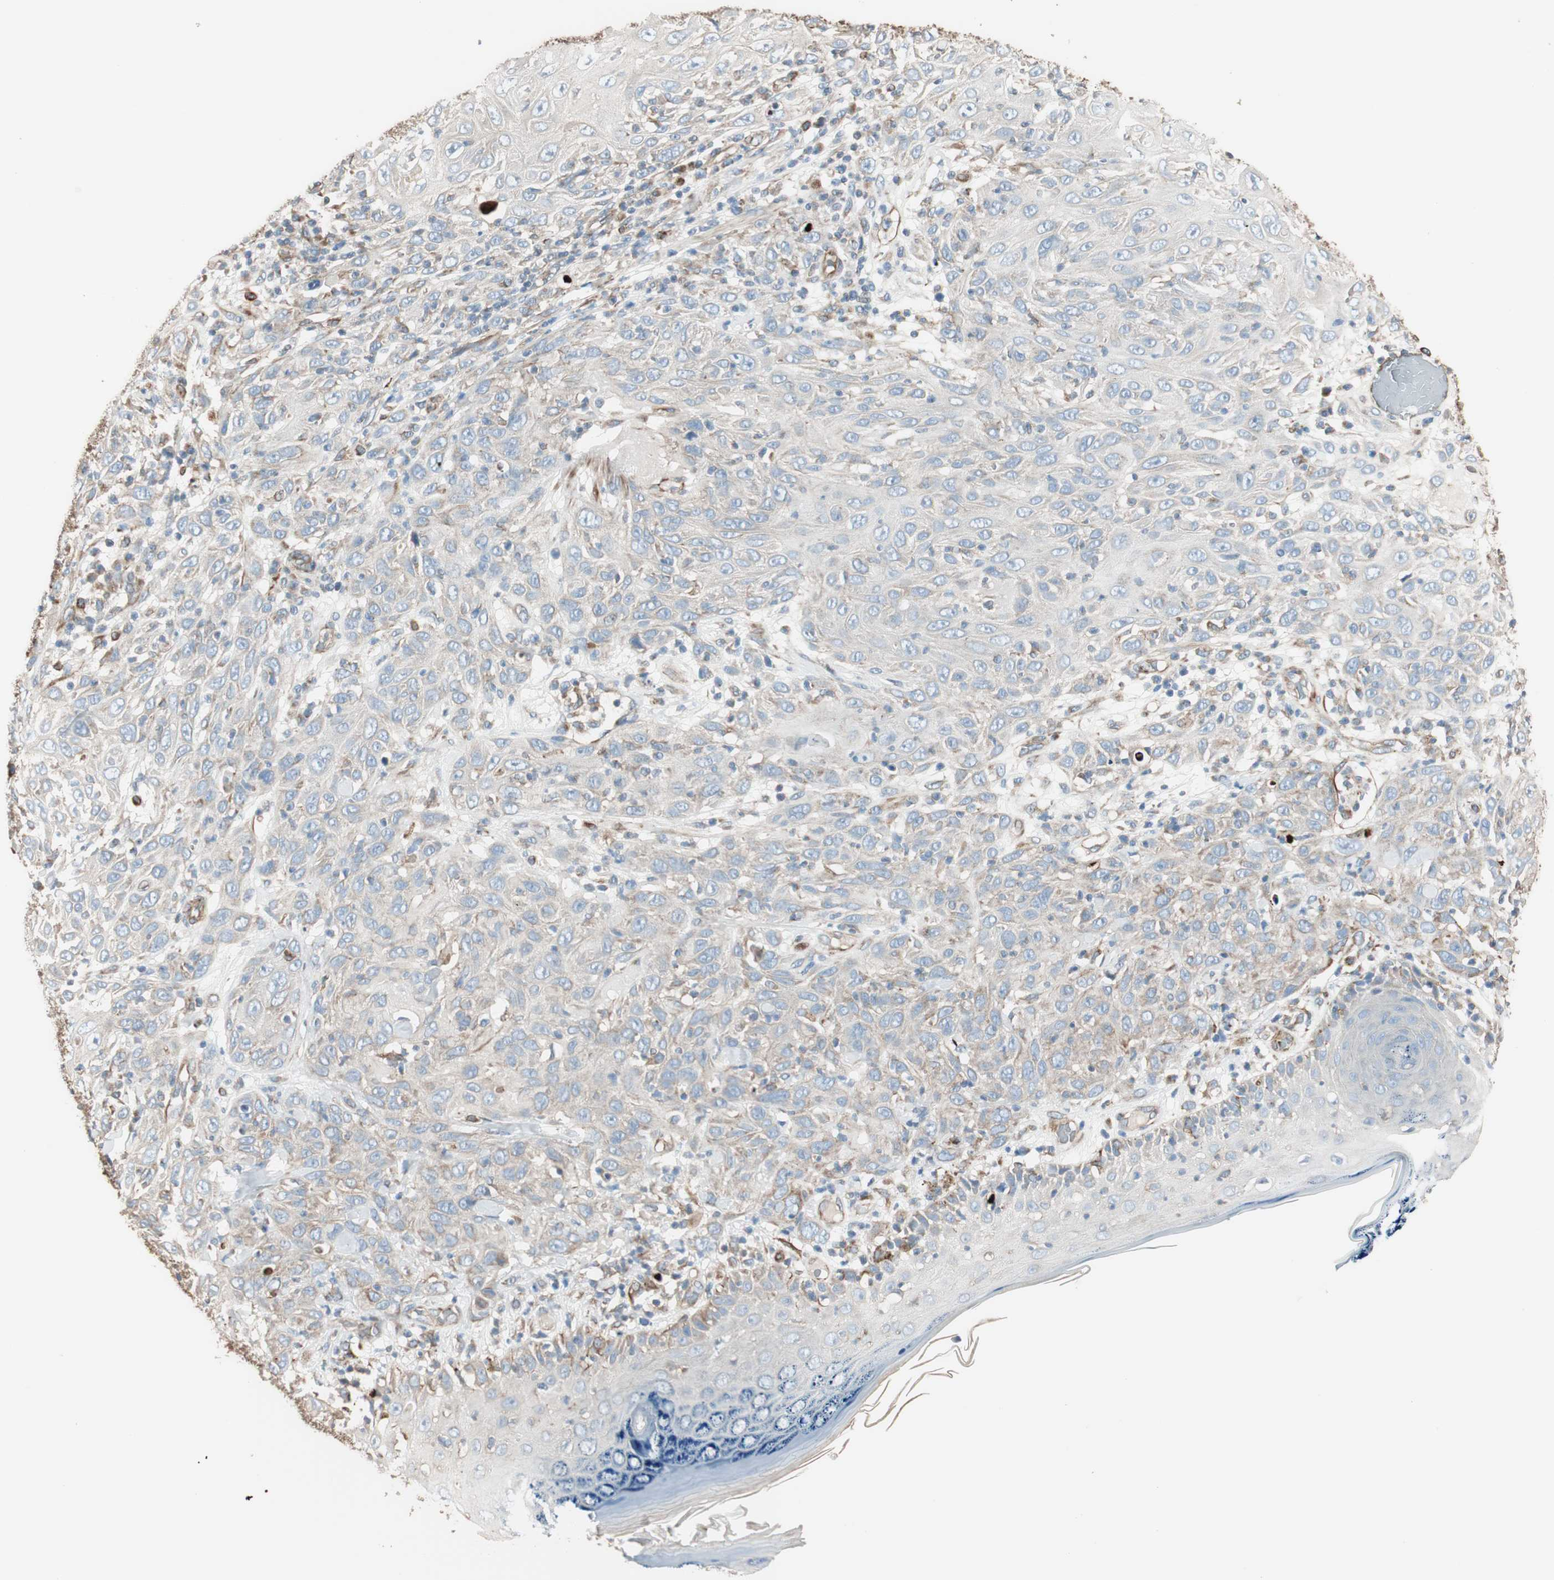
{"staining": {"intensity": "weak", "quantity": "<25%", "location": "cytoplasmic/membranous"}, "tissue": "skin cancer", "cell_type": "Tumor cells", "image_type": "cancer", "snomed": [{"axis": "morphology", "description": "Squamous cell carcinoma, NOS"}, {"axis": "topography", "description": "Skin"}], "caption": "Human skin squamous cell carcinoma stained for a protein using immunohistochemistry (IHC) exhibits no staining in tumor cells.", "gene": "SRCIN1", "patient": {"sex": "female", "age": 88}}